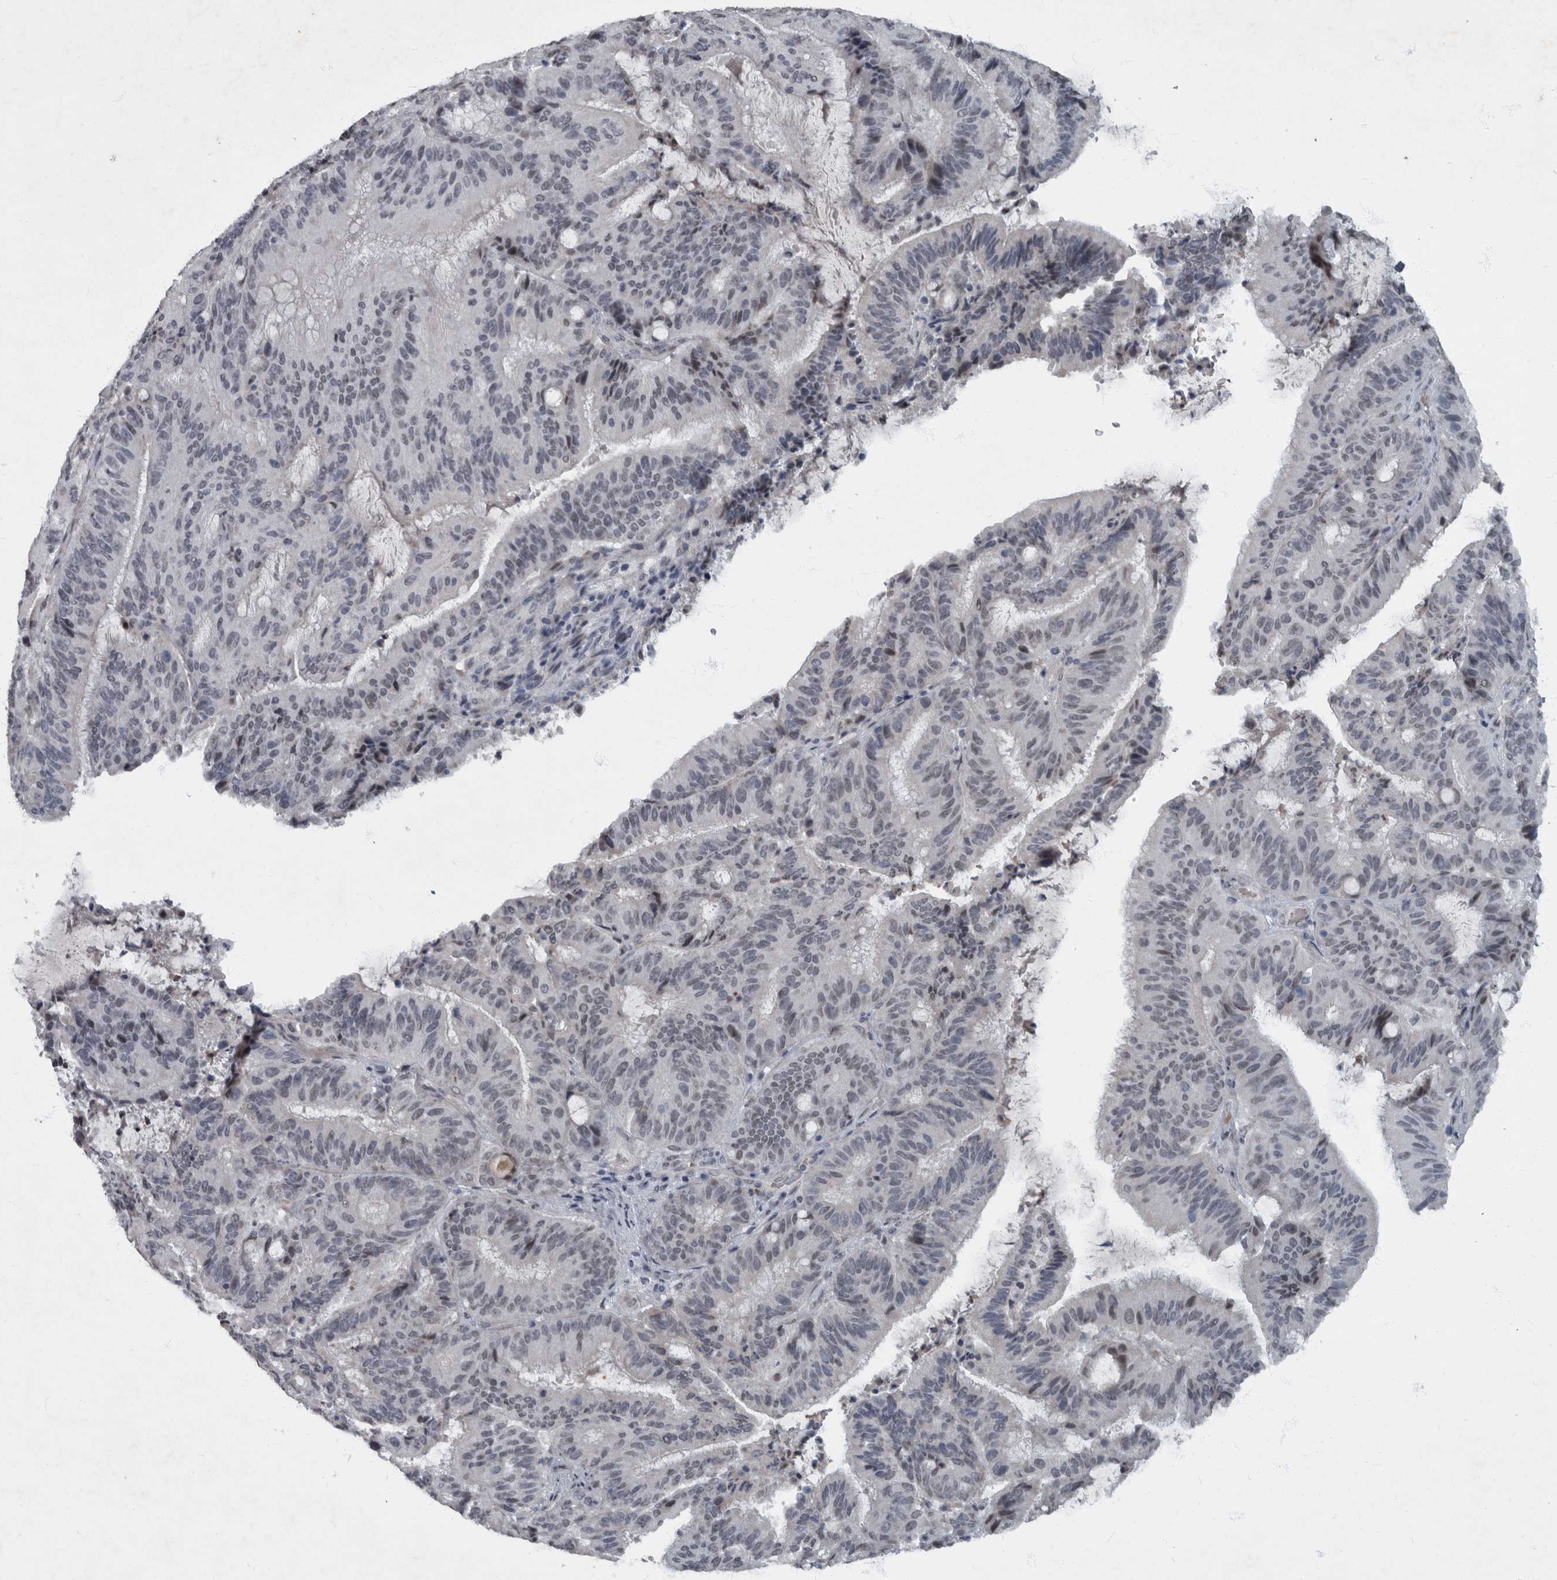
{"staining": {"intensity": "weak", "quantity": "<25%", "location": "nuclear"}, "tissue": "liver cancer", "cell_type": "Tumor cells", "image_type": "cancer", "snomed": [{"axis": "morphology", "description": "Normal tissue, NOS"}, {"axis": "morphology", "description": "Cholangiocarcinoma"}, {"axis": "topography", "description": "Liver"}, {"axis": "topography", "description": "Peripheral nerve tissue"}], "caption": "IHC image of cholangiocarcinoma (liver) stained for a protein (brown), which exhibits no staining in tumor cells. (Stains: DAB (3,3'-diaminobenzidine) immunohistochemistry with hematoxylin counter stain, Microscopy: brightfield microscopy at high magnification).", "gene": "WDR33", "patient": {"sex": "female", "age": 73}}